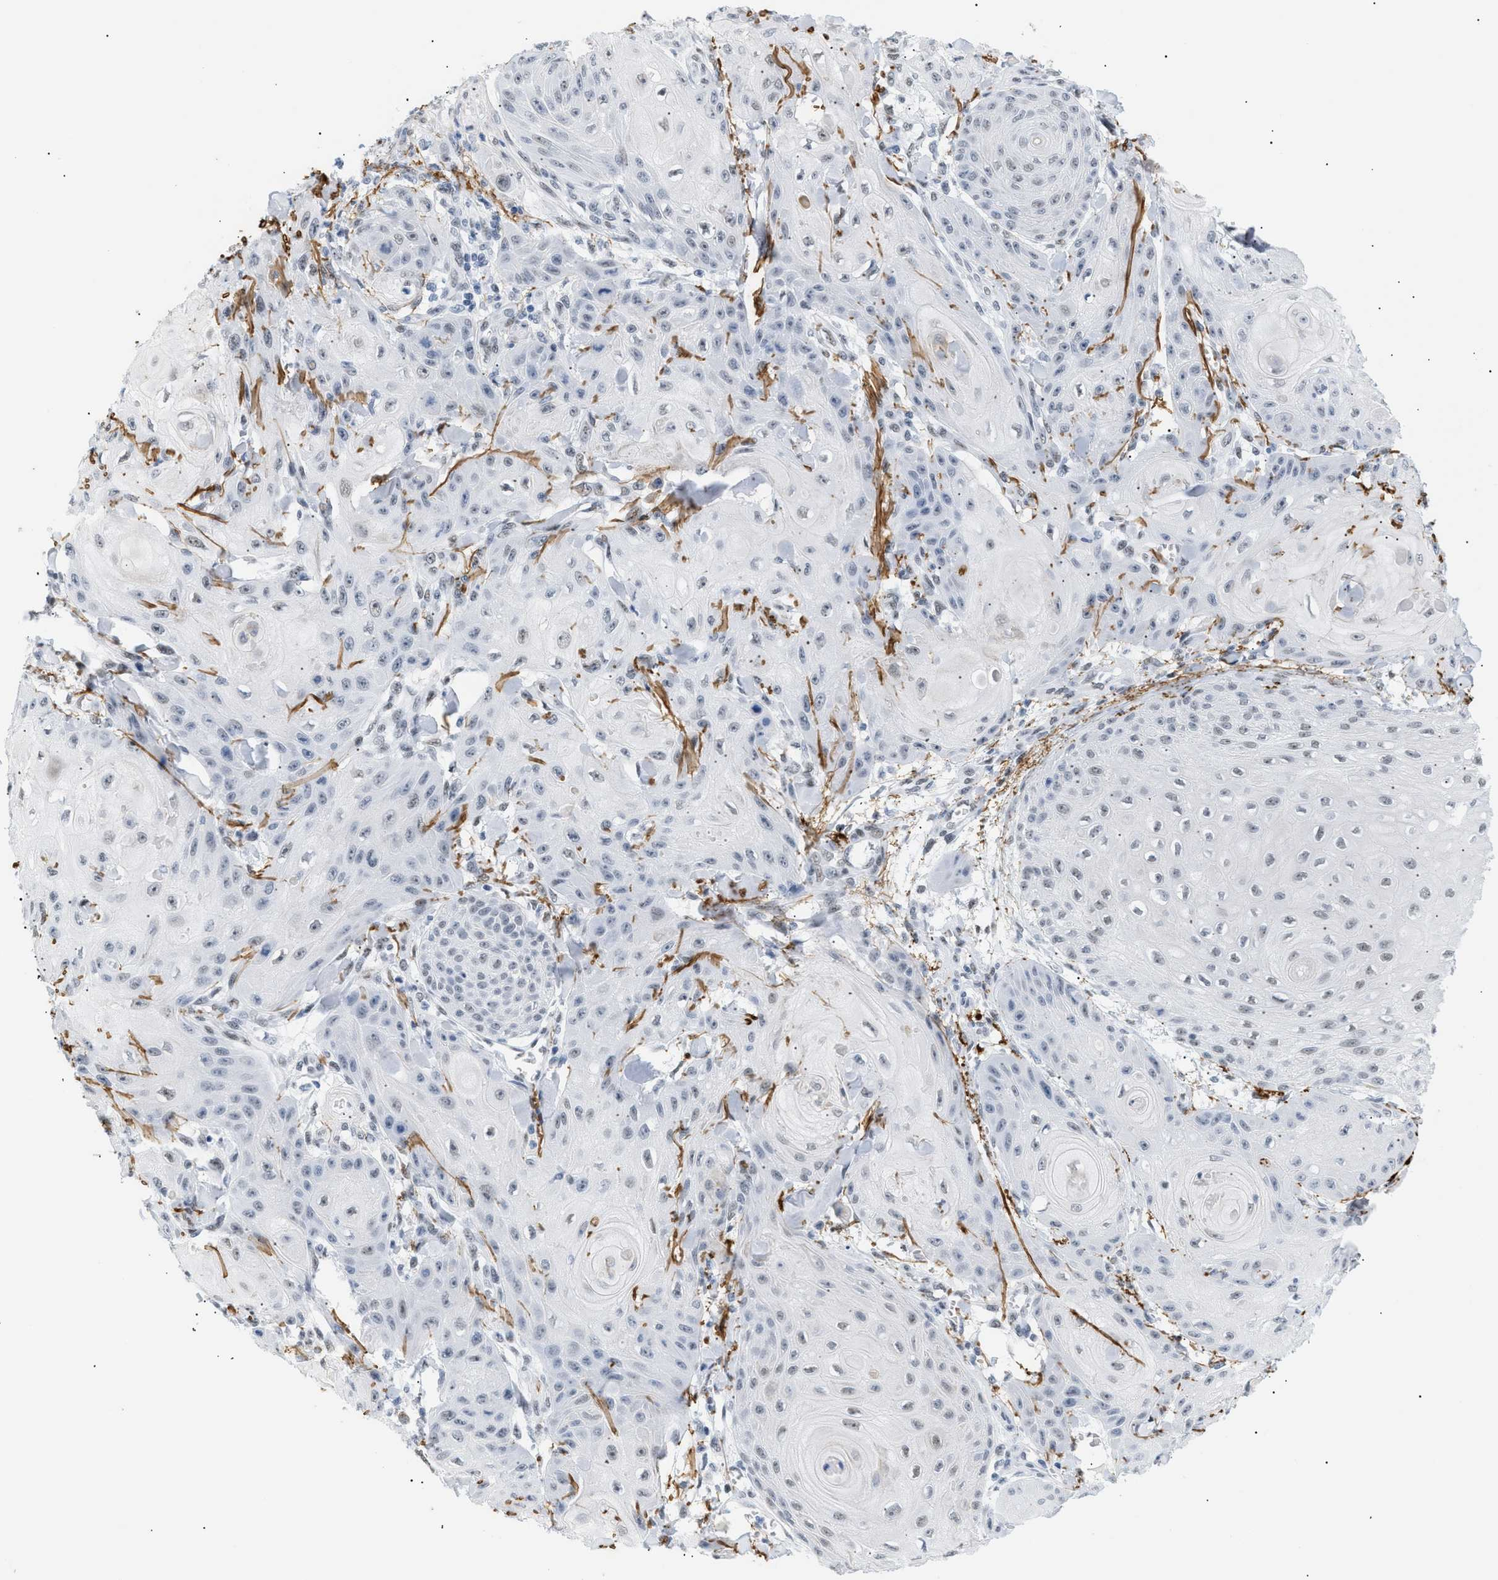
{"staining": {"intensity": "weak", "quantity": "<25%", "location": "nuclear"}, "tissue": "skin cancer", "cell_type": "Tumor cells", "image_type": "cancer", "snomed": [{"axis": "morphology", "description": "Squamous cell carcinoma, NOS"}, {"axis": "topography", "description": "Skin"}], "caption": "Tumor cells are negative for protein expression in human skin squamous cell carcinoma.", "gene": "ELN", "patient": {"sex": "male", "age": 74}}